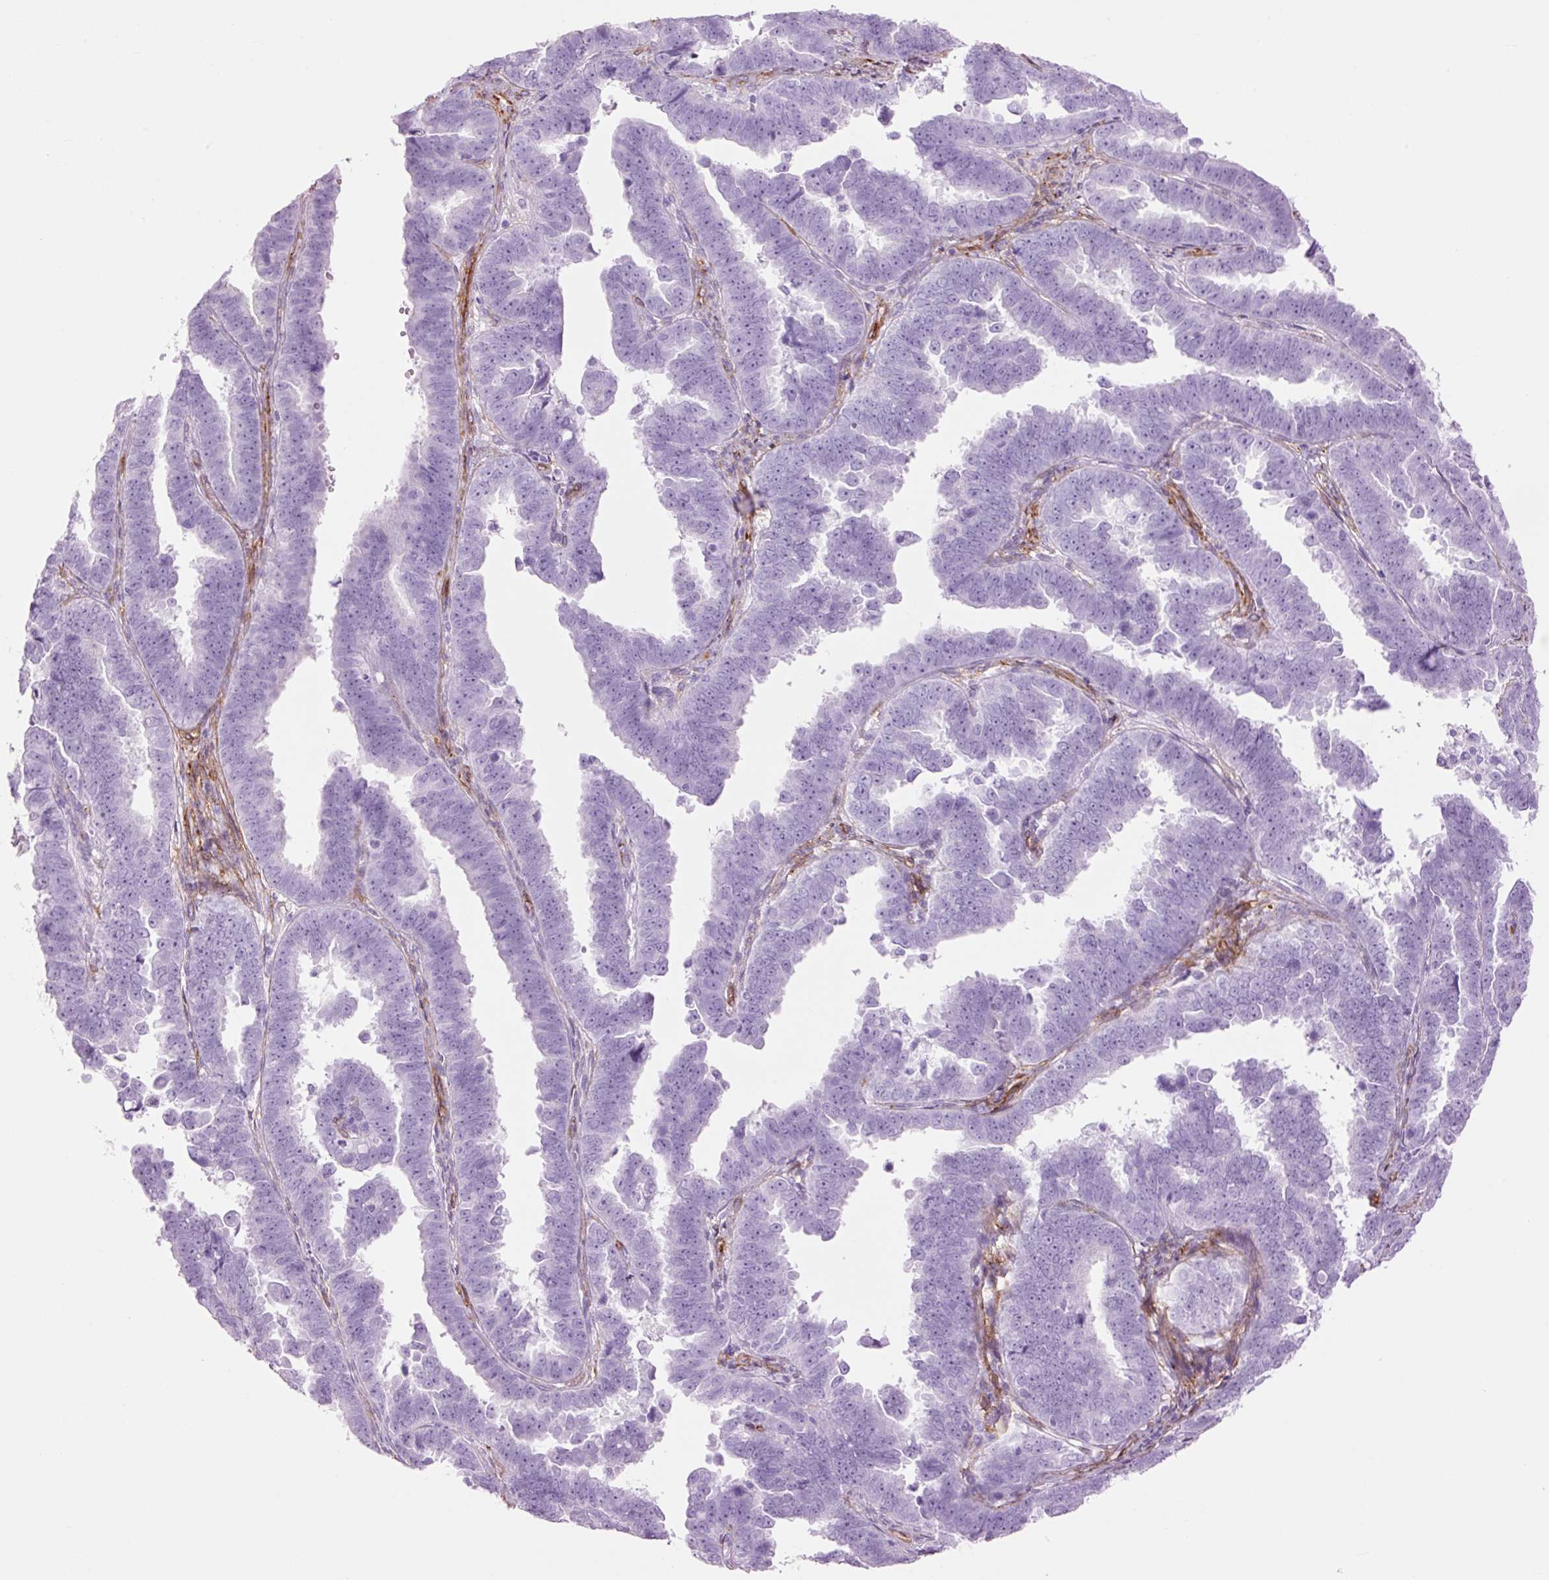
{"staining": {"intensity": "negative", "quantity": "none", "location": "none"}, "tissue": "endometrial cancer", "cell_type": "Tumor cells", "image_type": "cancer", "snomed": [{"axis": "morphology", "description": "Adenocarcinoma, NOS"}, {"axis": "topography", "description": "Endometrium"}], "caption": "Tumor cells are negative for protein expression in human adenocarcinoma (endometrial).", "gene": "CAV1", "patient": {"sex": "female", "age": 75}}